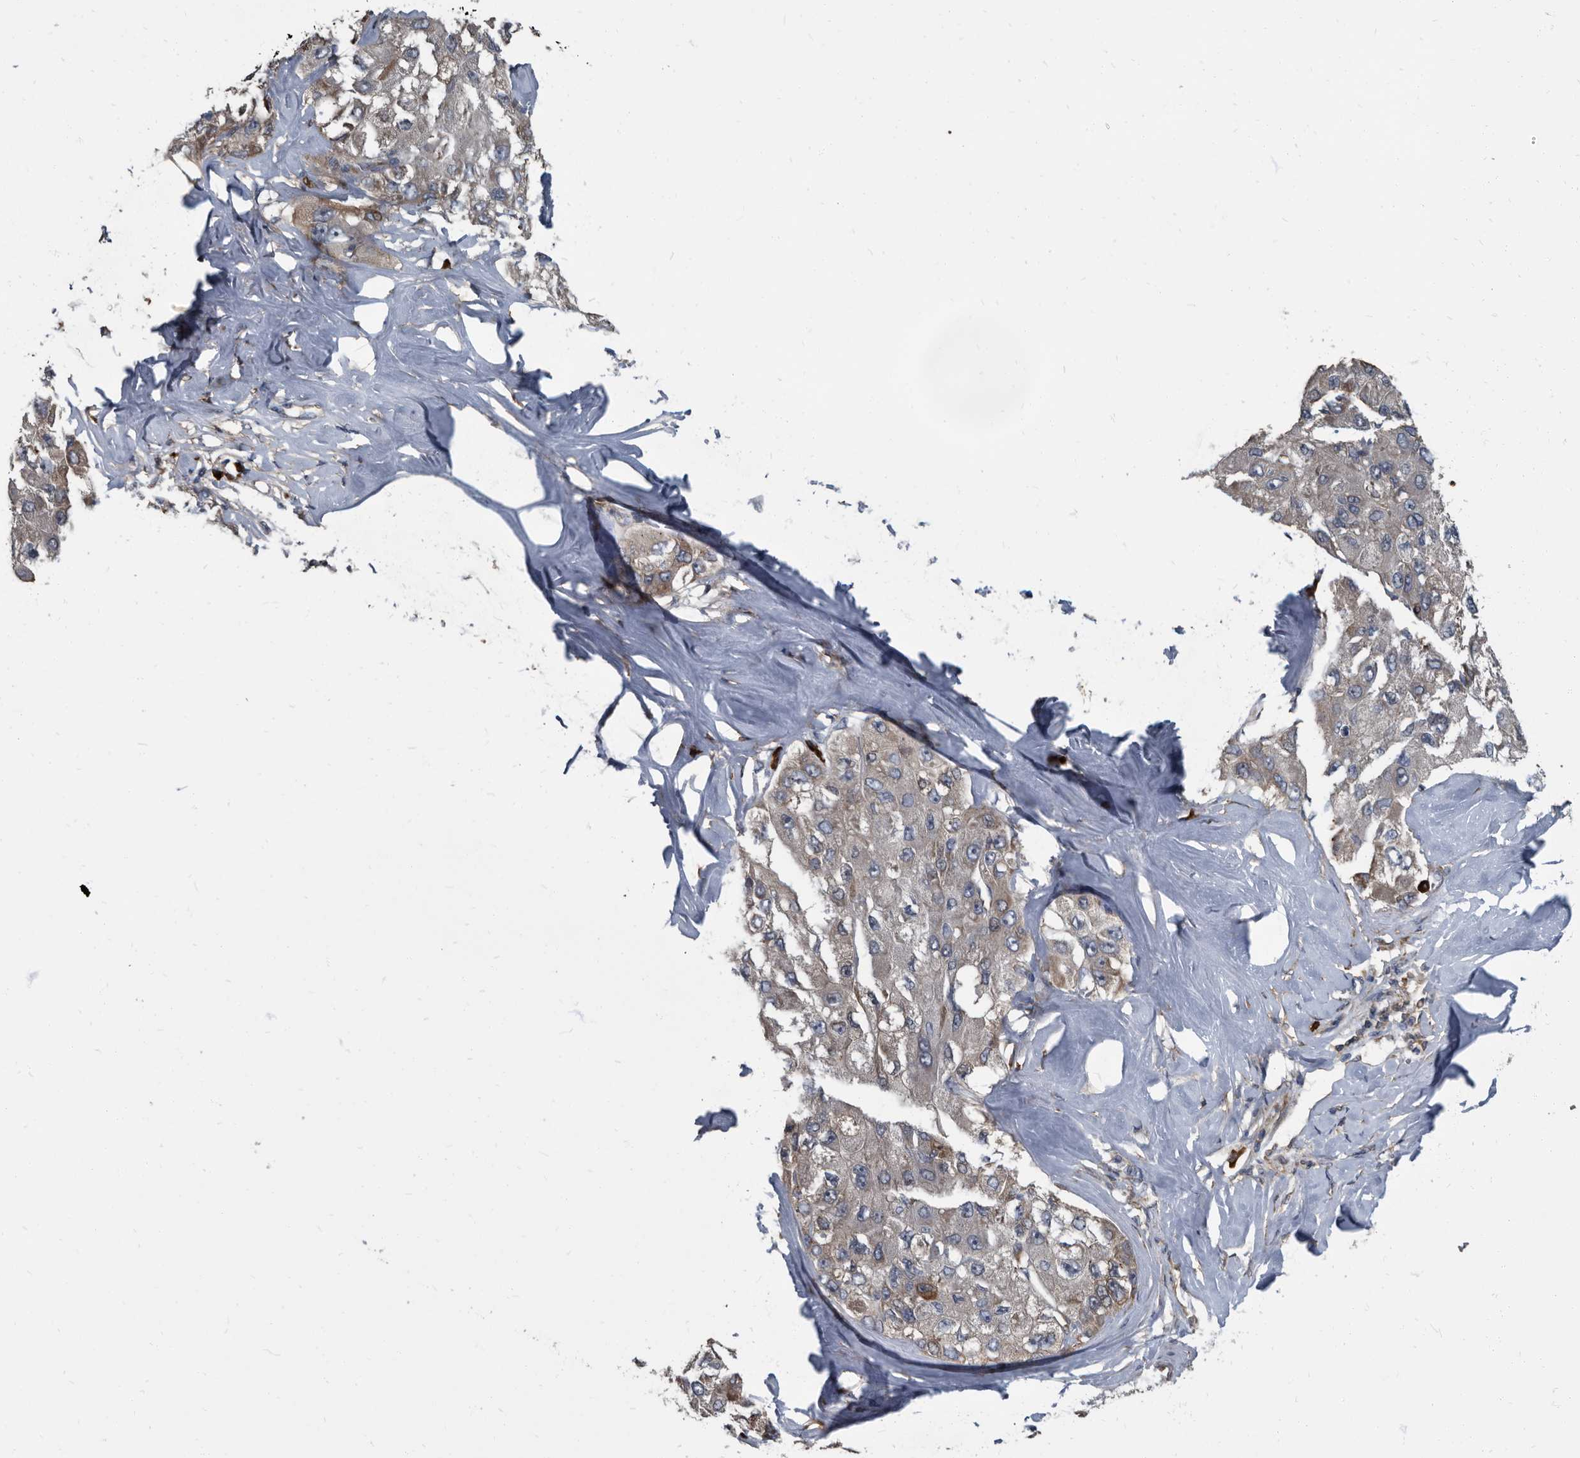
{"staining": {"intensity": "negative", "quantity": "none", "location": "none"}, "tissue": "liver cancer", "cell_type": "Tumor cells", "image_type": "cancer", "snomed": [{"axis": "morphology", "description": "Carcinoma, Hepatocellular, NOS"}, {"axis": "topography", "description": "Liver"}], "caption": "An immunohistochemistry (IHC) photomicrograph of liver cancer is shown. There is no staining in tumor cells of liver cancer.", "gene": "CDV3", "patient": {"sex": "male", "age": 80}}